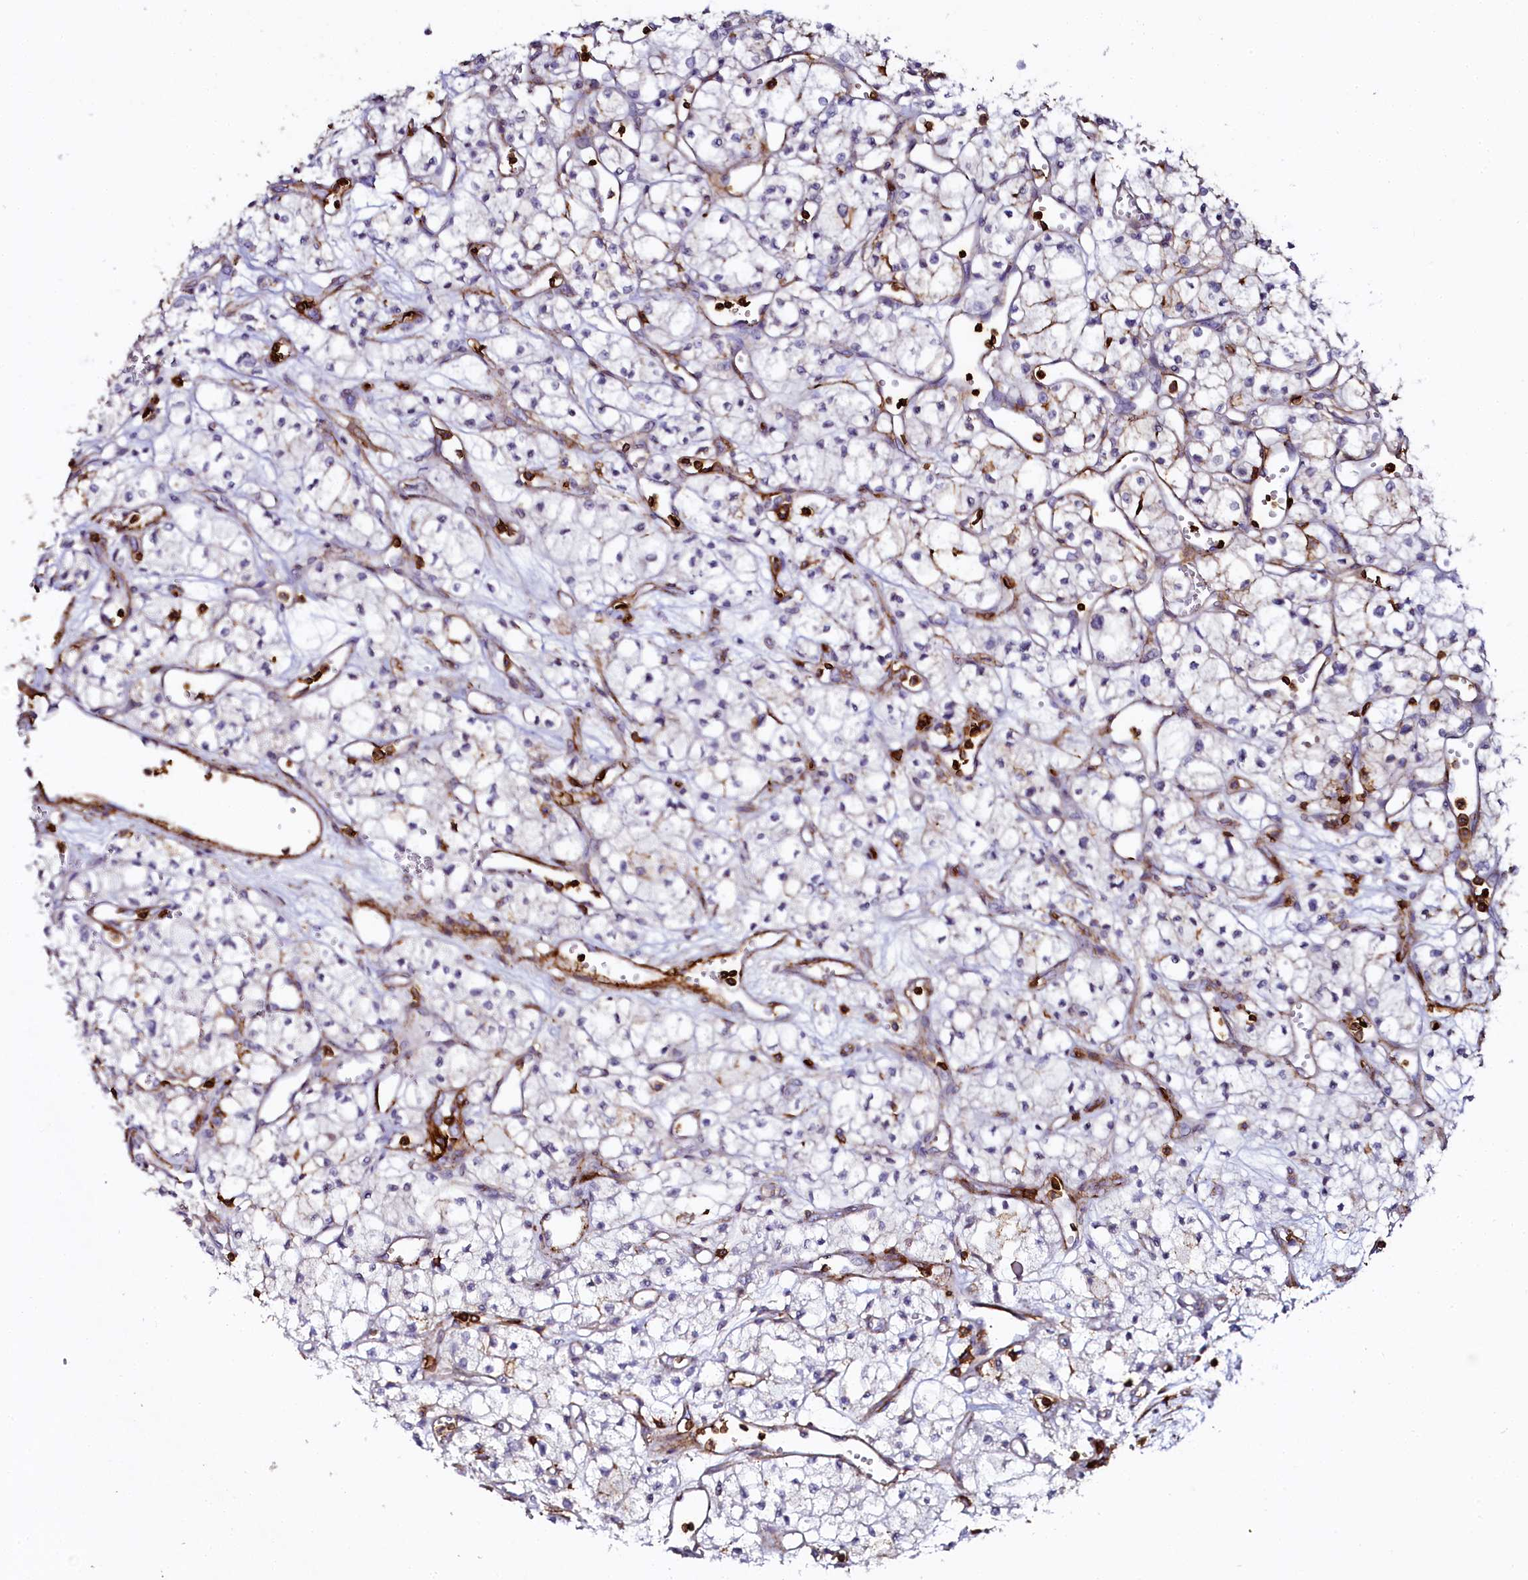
{"staining": {"intensity": "negative", "quantity": "none", "location": "none"}, "tissue": "renal cancer", "cell_type": "Tumor cells", "image_type": "cancer", "snomed": [{"axis": "morphology", "description": "Adenocarcinoma, NOS"}, {"axis": "topography", "description": "Kidney"}], "caption": "The image exhibits no significant staining in tumor cells of renal adenocarcinoma. (Immunohistochemistry, brightfield microscopy, high magnification).", "gene": "AAAS", "patient": {"sex": "male", "age": 59}}